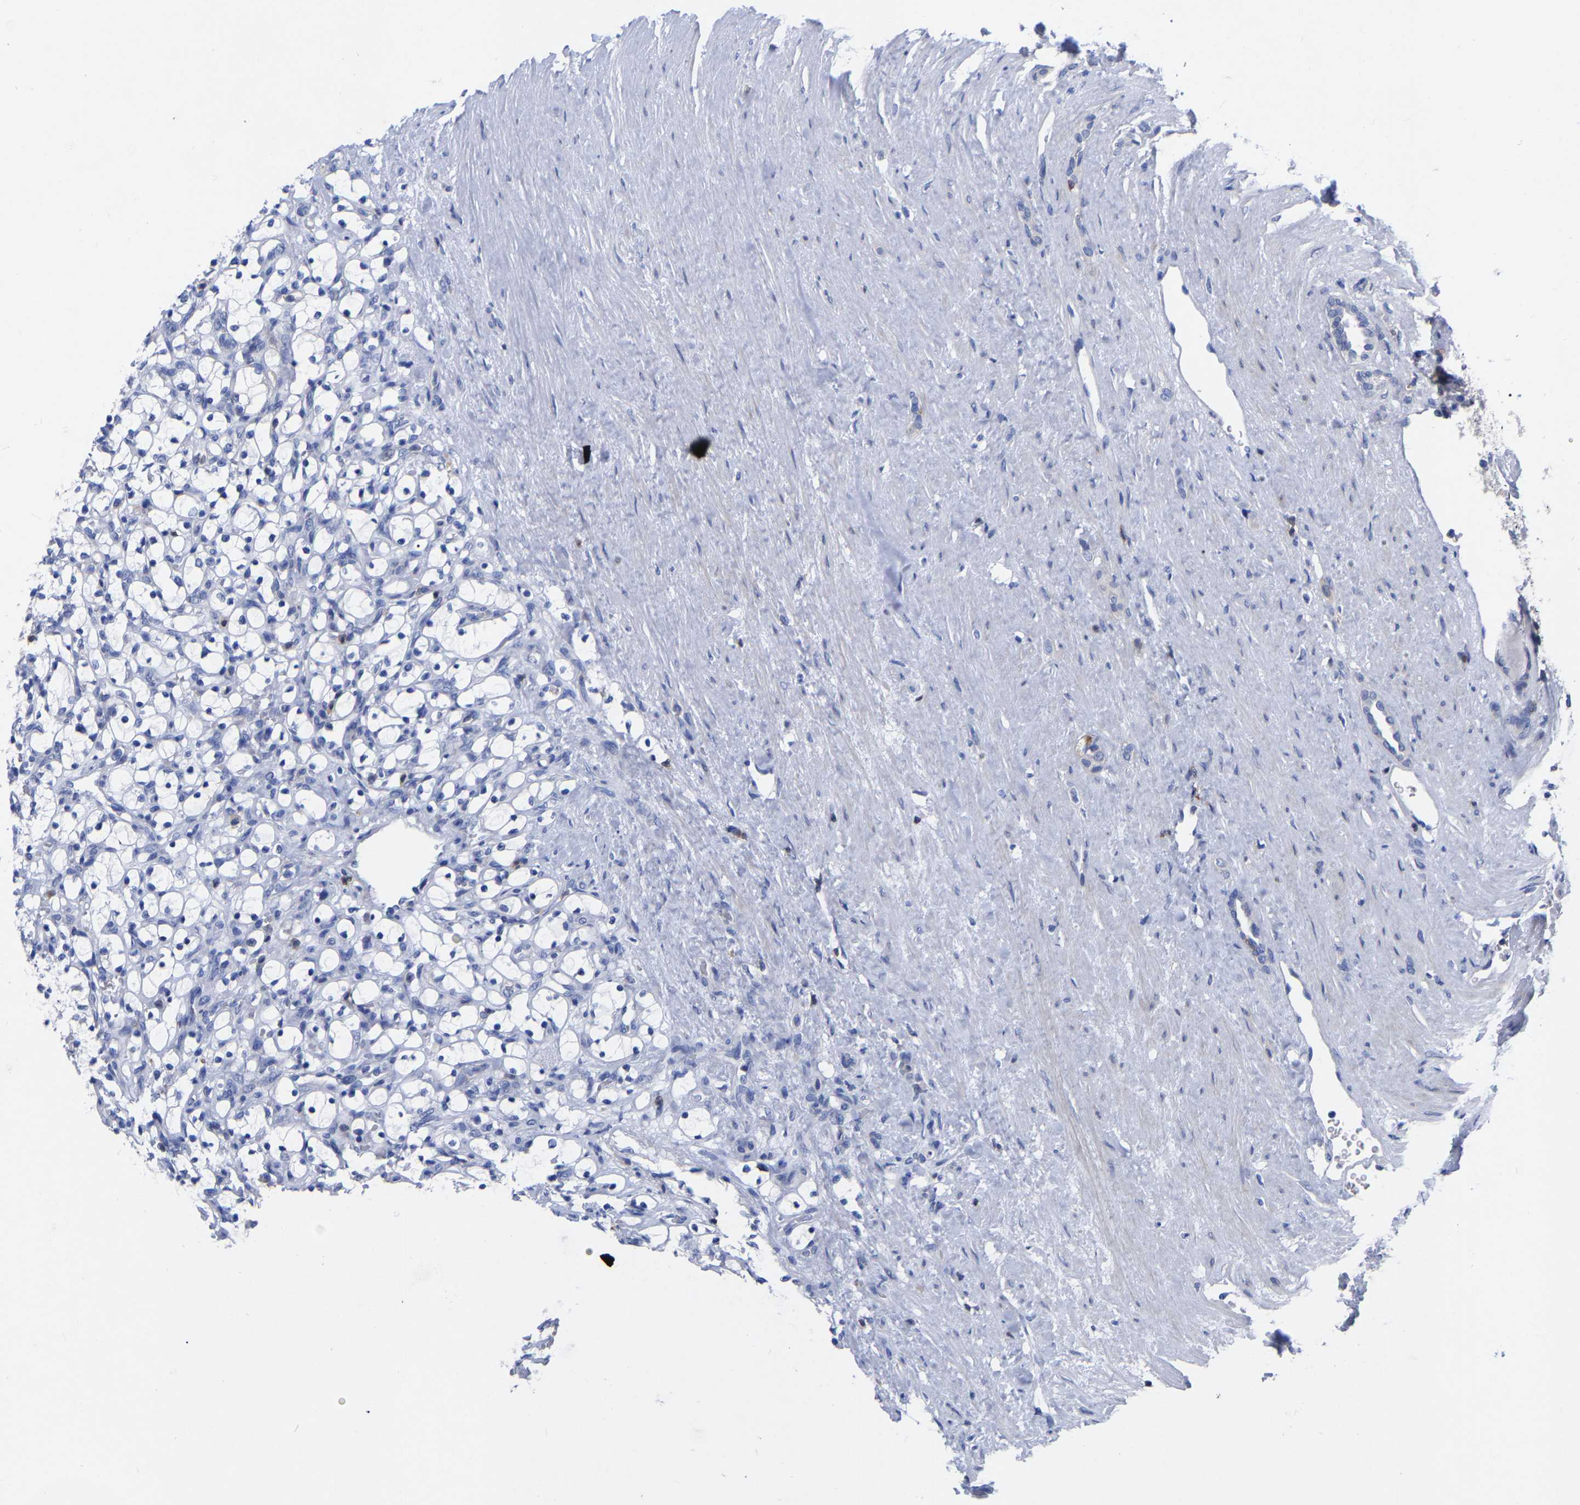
{"staining": {"intensity": "negative", "quantity": "none", "location": "none"}, "tissue": "renal cancer", "cell_type": "Tumor cells", "image_type": "cancer", "snomed": [{"axis": "morphology", "description": "Adenocarcinoma, NOS"}, {"axis": "topography", "description": "Kidney"}], "caption": "Renal cancer was stained to show a protein in brown. There is no significant positivity in tumor cells.", "gene": "PTPN7", "patient": {"sex": "female", "age": 69}}